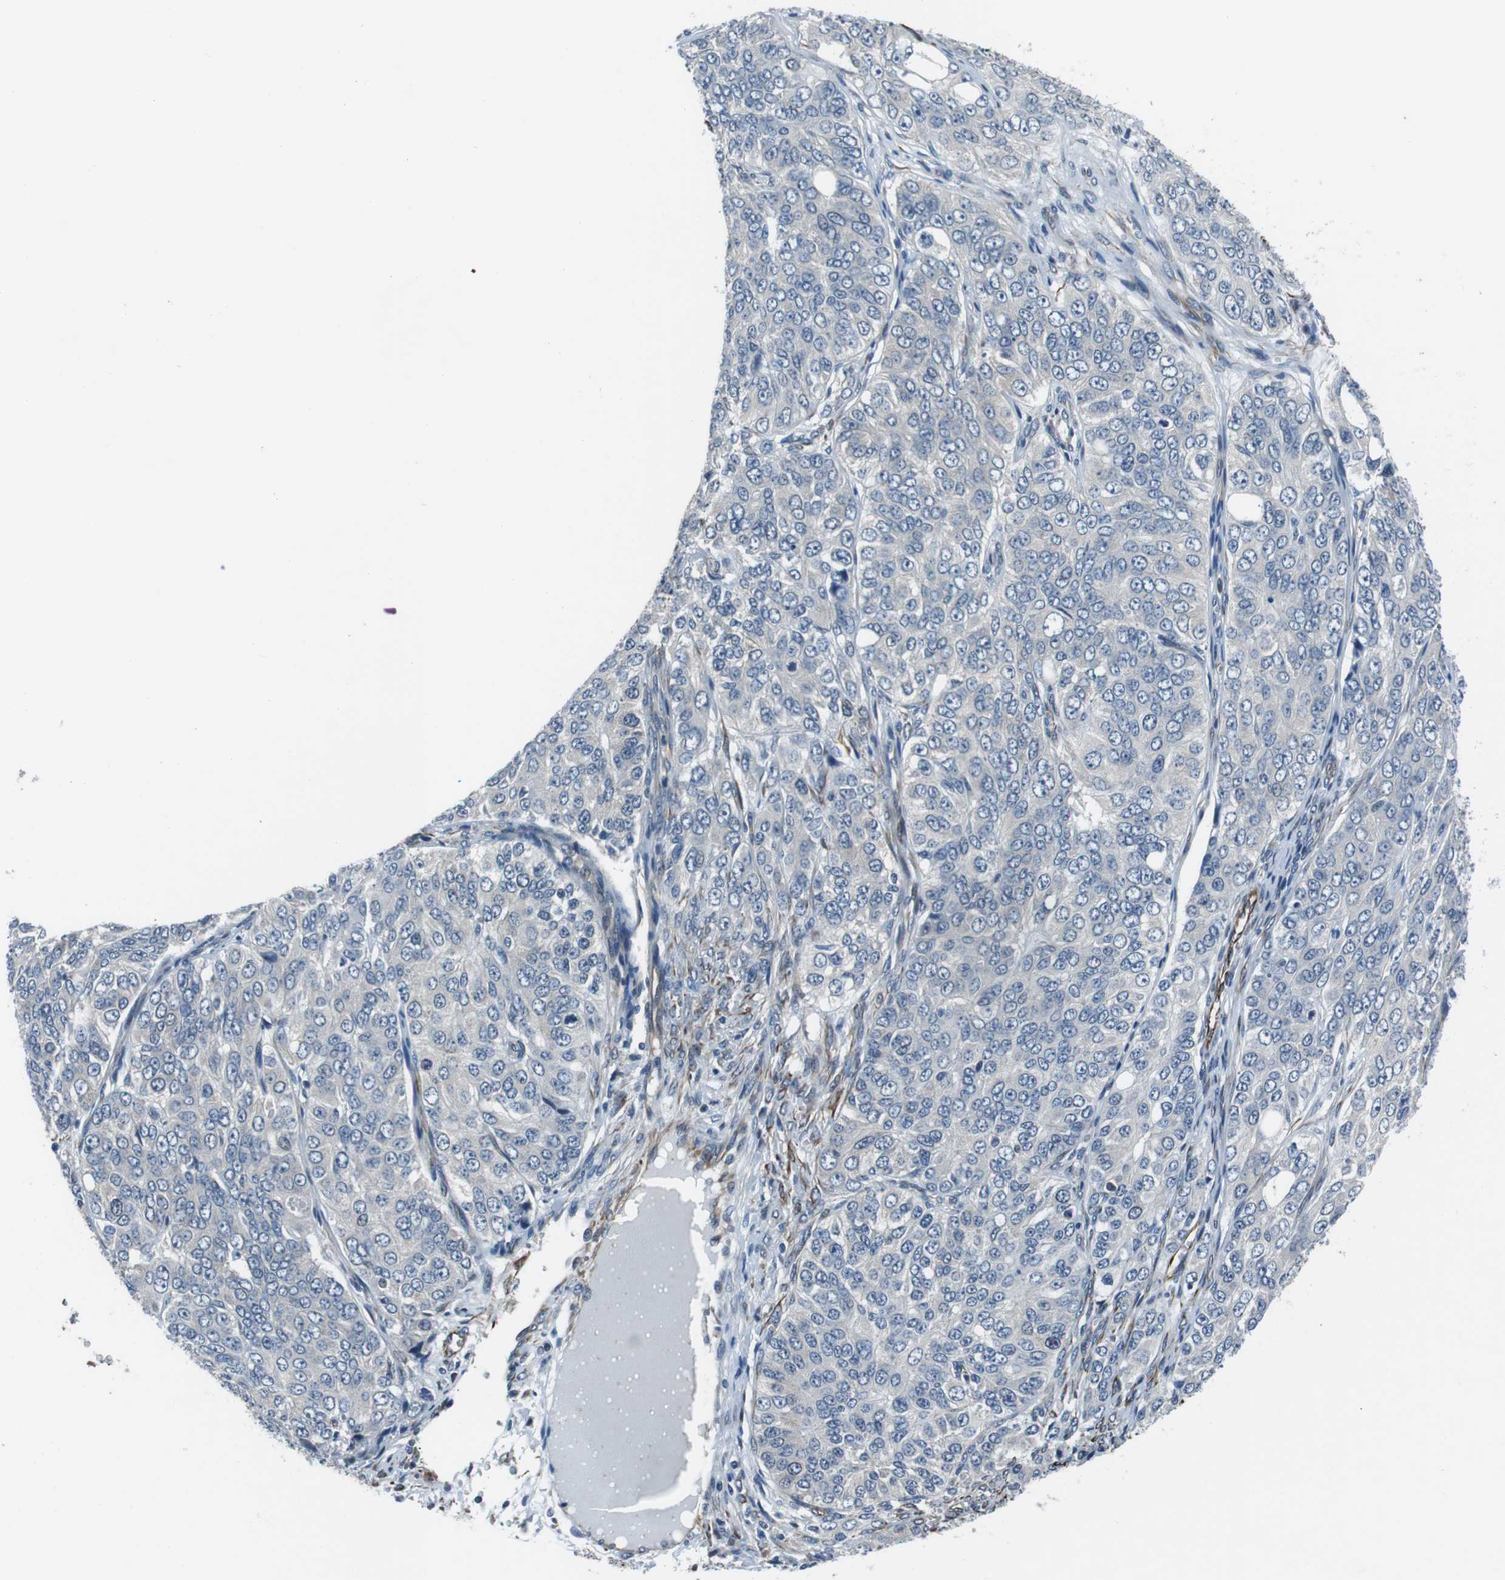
{"staining": {"intensity": "negative", "quantity": "none", "location": "none"}, "tissue": "ovarian cancer", "cell_type": "Tumor cells", "image_type": "cancer", "snomed": [{"axis": "morphology", "description": "Carcinoma, endometroid"}, {"axis": "topography", "description": "Ovary"}], "caption": "This is a image of IHC staining of ovarian cancer (endometroid carcinoma), which shows no positivity in tumor cells.", "gene": "LRRC49", "patient": {"sex": "female", "age": 51}}